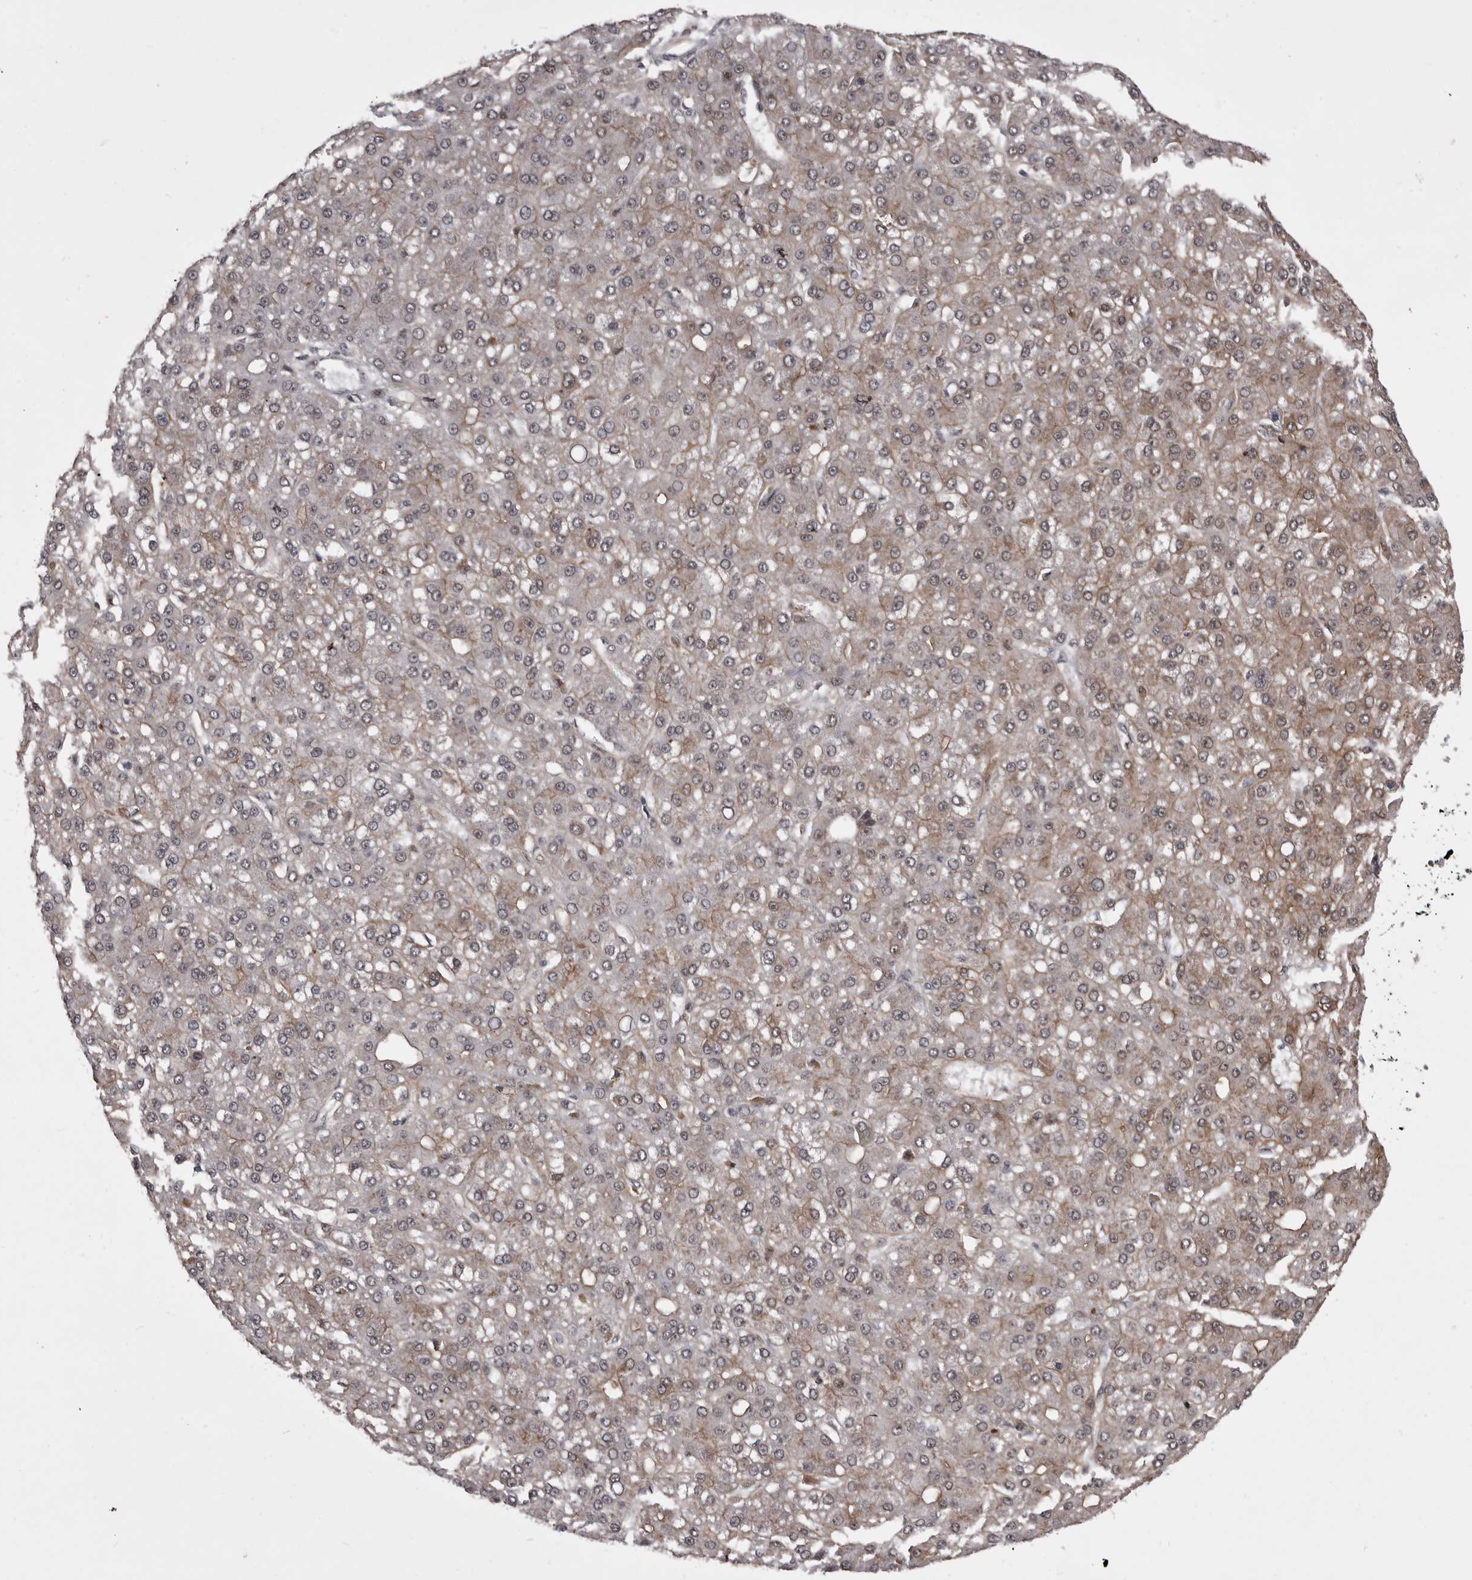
{"staining": {"intensity": "moderate", "quantity": "25%-75%", "location": "cytoplasmic/membranous,nuclear"}, "tissue": "liver cancer", "cell_type": "Tumor cells", "image_type": "cancer", "snomed": [{"axis": "morphology", "description": "Carcinoma, Hepatocellular, NOS"}, {"axis": "topography", "description": "Liver"}], "caption": "Immunohistochemical staining of liver cancer (hepatocellular carcinoma) demonstrates moderate cytoplasmic/membranous and nuclear protein expression in approximately 25%-75% of tumor cells.", "gene": "PRPF3", "patient": {"sex": "male", "age": 67}}